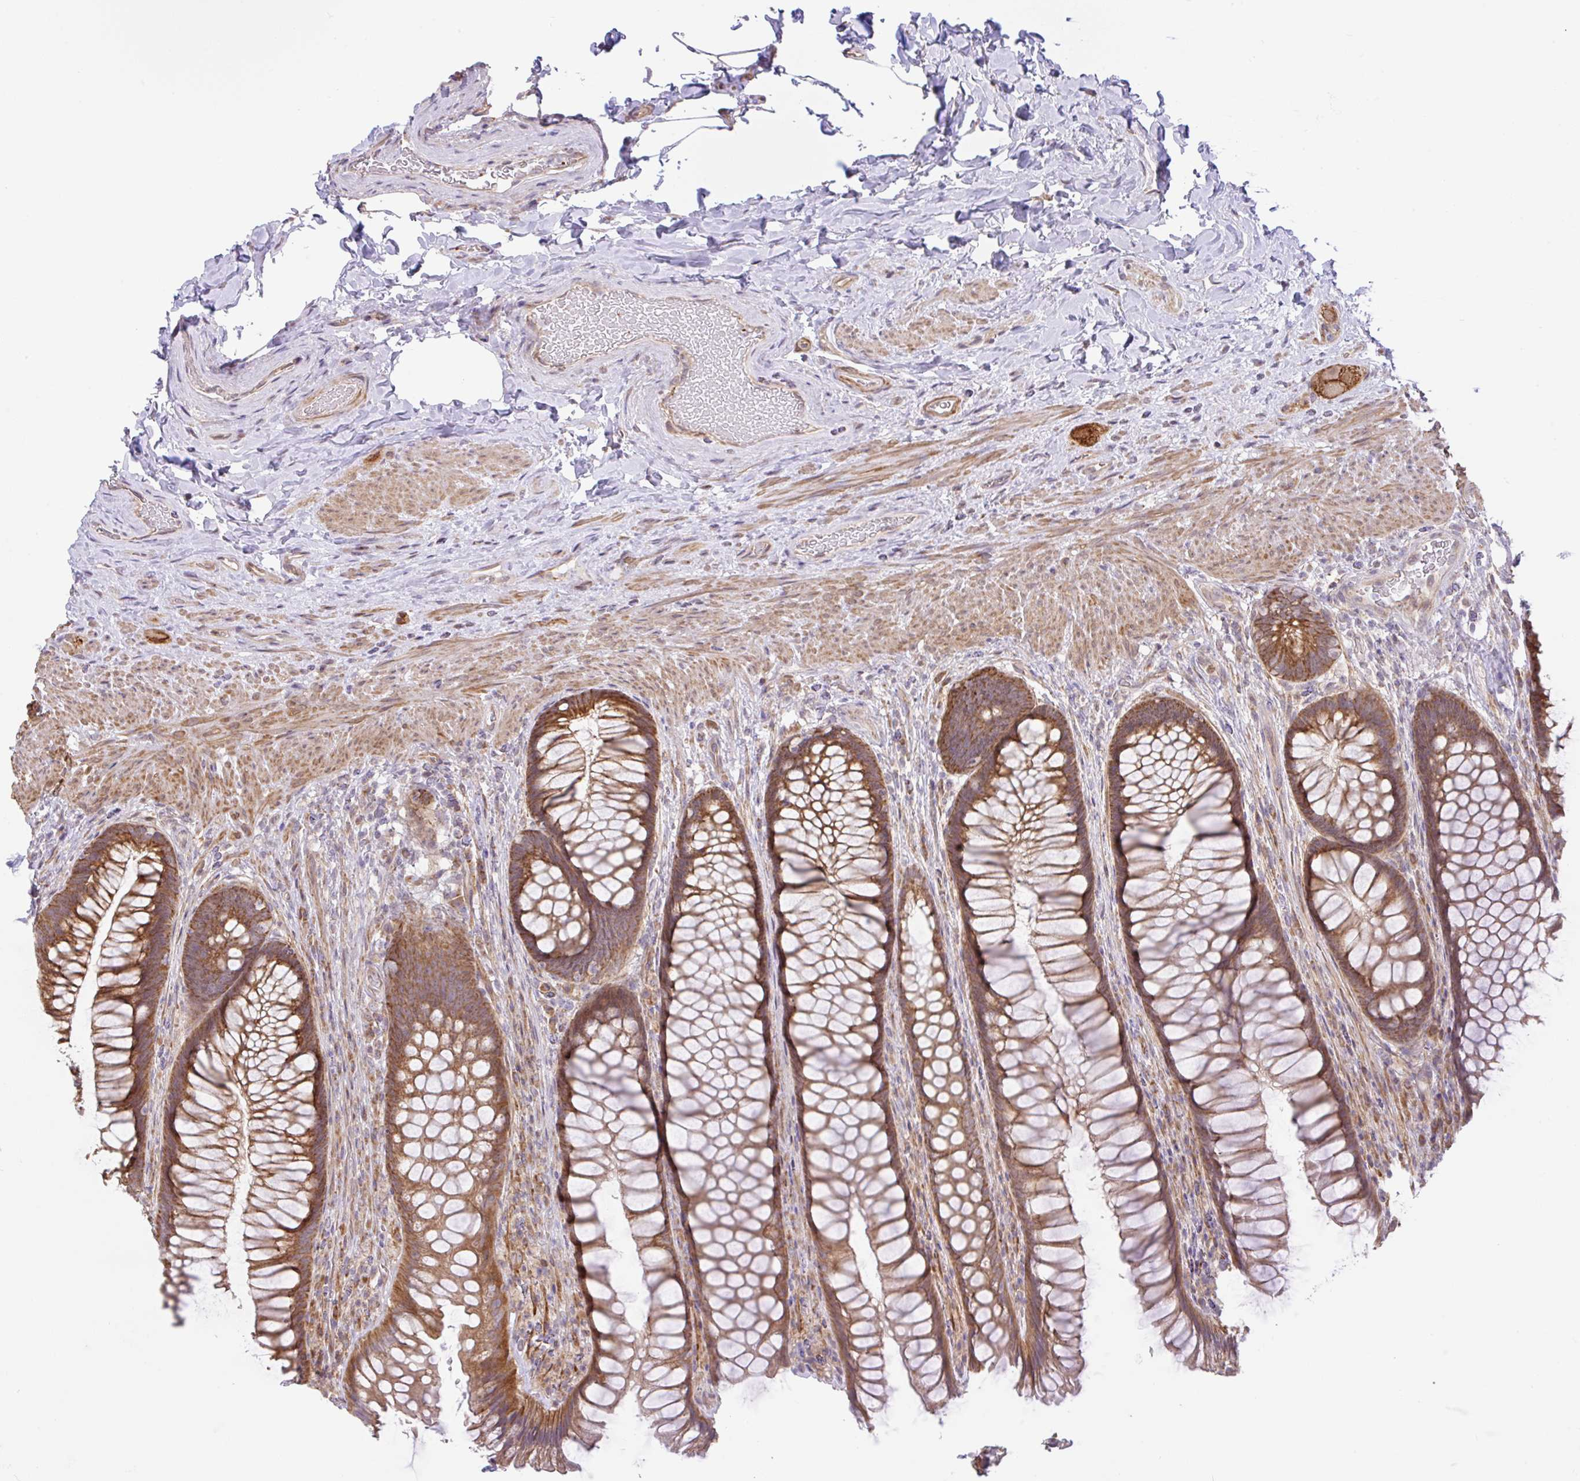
{"staining": {"intensity": "moderate", "quantity": ">75%", "location": "cytoplasmic/membranous"}, "tissue": "rectum", "cell_type": "Glandular cells", "image_type": "normal", "snomed": [{"axis": "morphology", "description": "Normal tissue, NOS"}, {"axis": "topography", "description": "Rectum"}], "caption": "Rectum was stained to show a protein in brown. There is medium levels of moderate cytoplasmic/membranous expression in about >75% of glandular cells.", "gene": "DLEU7", "patient": {"sex": "male", "age": 53}}